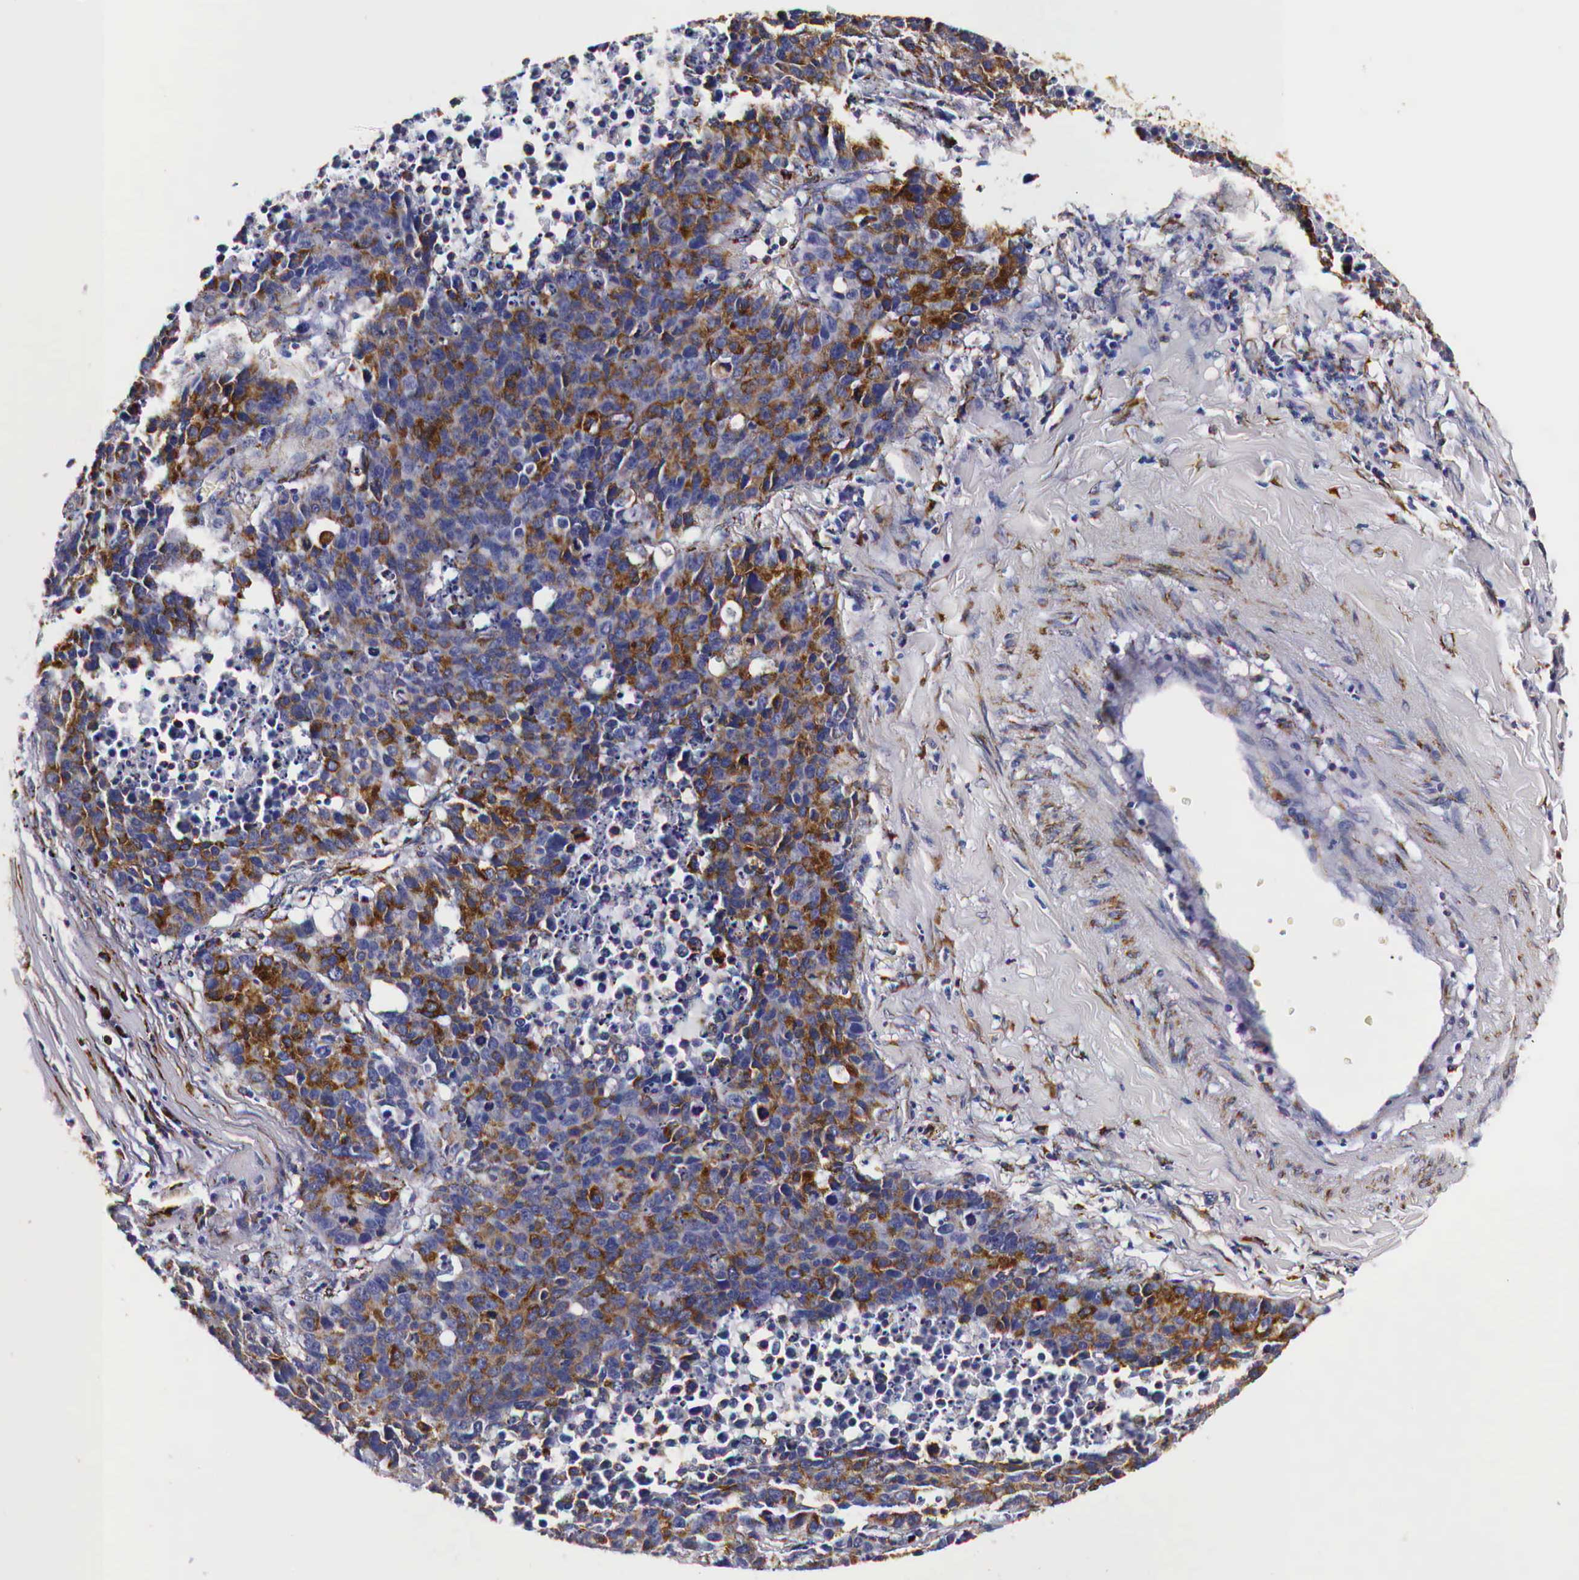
{"staining": {"intensity": "strong", "quantity": "25%-75%", "location": "cytoplasmic/membranous"}, "tissue": "lung cancer", "cell_type": "Tumor cells", "image_type": "cancer", "snomed": [{"axis": "morphology", "description": "Carcinoid, malignant, NOS"}, {"axis": "topography", "description": "Lung"}], "caption": "Immunohistochemistry histopathology image of neoplastic tissue: human lung cancer (malignant carcinoid) stained using immunohistochemistry demonstrates high levels of strong protein expression localized specifically in the cytoplasmic/membranous of tumor cells, appearing as a cytoplasmic/membranous brown color.", "gene": "CKAP4", "patient": {"sex": "male", "age": 60}}